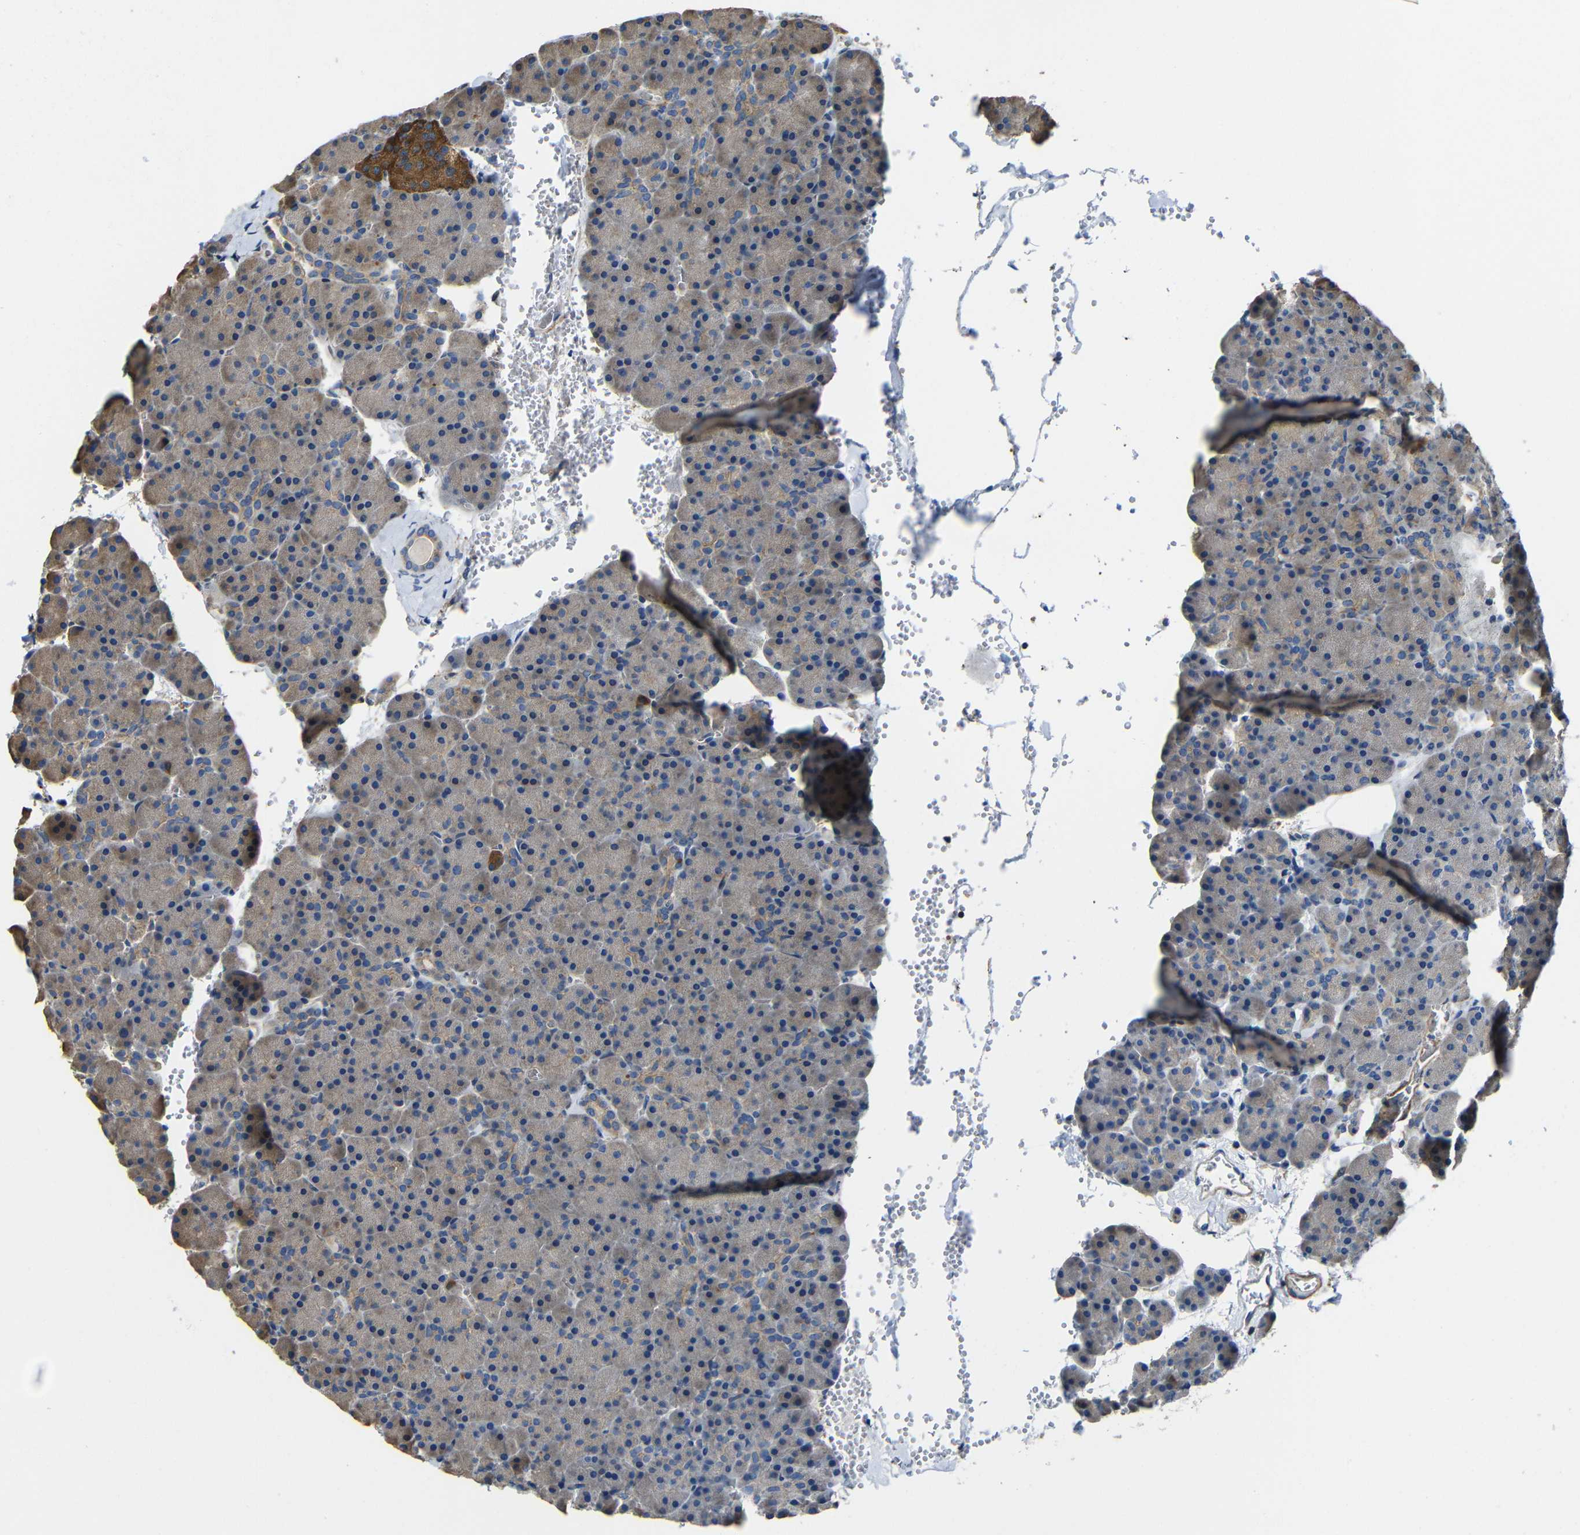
{"staining": {"intensity": "weak", "quantity": "25%-75%", "location": "cytoplasmic/membranous"}, "tissue": "pancreas", "cell_type": "Exocrine glandular cells", "image_type": "normal", "snomed": [{"axis": "morphology", "description": "Normal tissue, NOS"}, {"axis": "topography", "description": "Pancreas"}], "caption": "The immunohistochemical stain shows weak cytoplasmic/membranous staining in exocrine glandular cells of unremarkable pancreas. (DAB (3,3'-diaminobenzidine) = brown stain, brightfield microscopy at high magnification).", "gene": "GDI1", "patient": {"sex": "female", "age": 35}}